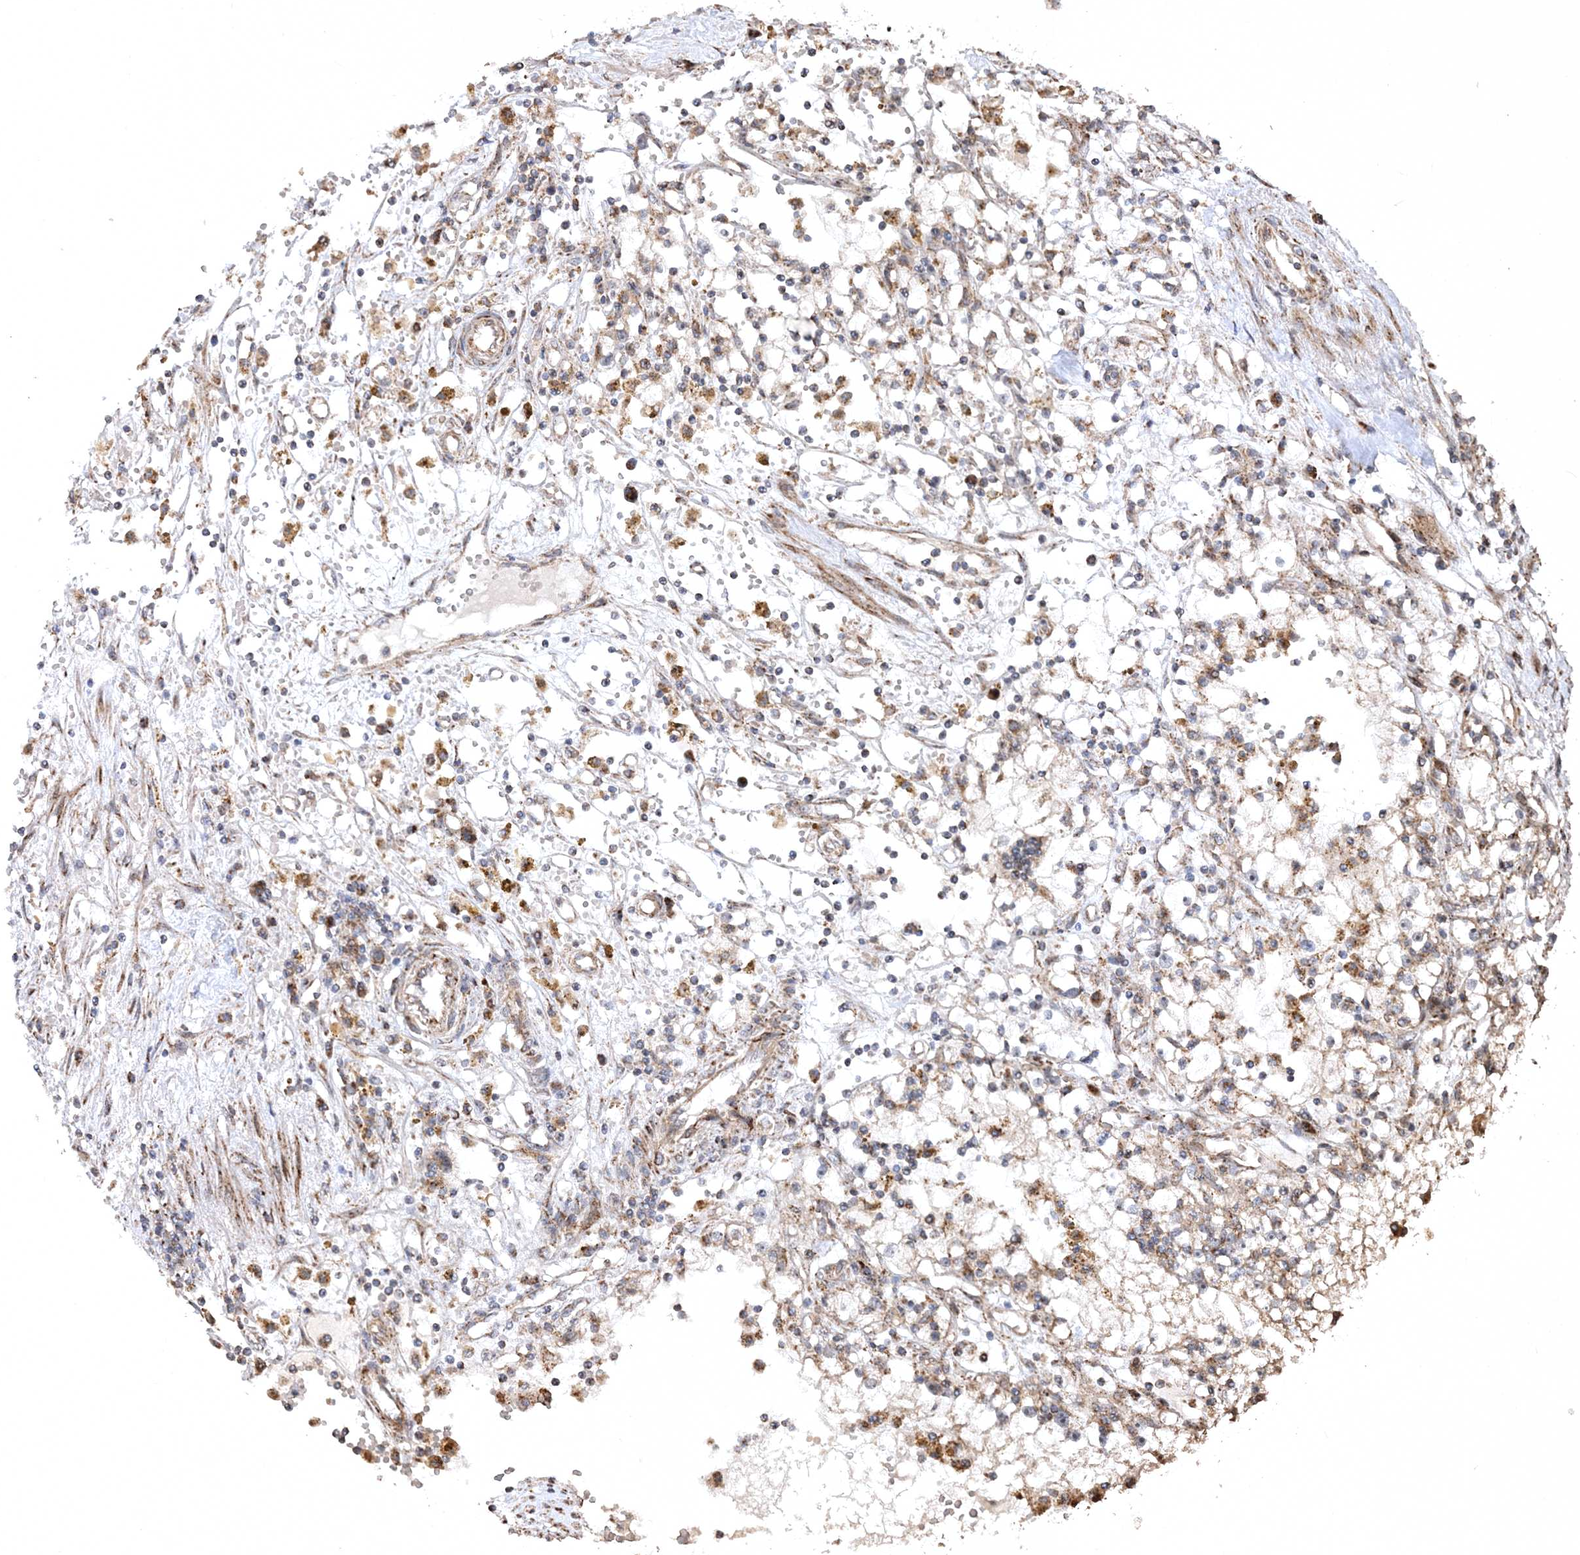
{"staining": {"intensity": "weak", "quantity": "25%-75%", "location": "cytoplasmic/membranous"}, "tissue": "renal cancer", "cell_type": "Tumor cells", "image_type": "cancer", "snomed": [{"axis": "morphology", "description": "Adenocarcinoma, NOS"}, {"axis": "topography", "description": "Kidney"}], "caption": "Immunohistochemistry histopathology image of neoplastic tissue: human renal cancer stained using immunohistochemistry reveals low levels of weak protein expression localized specifically in the cytoplasmic/membranous of tumor cells, appearing as a cytoplasmic/membranous brown color.", "gene": "SCRN3", "patient": {"sex": "male", "age": 56}}